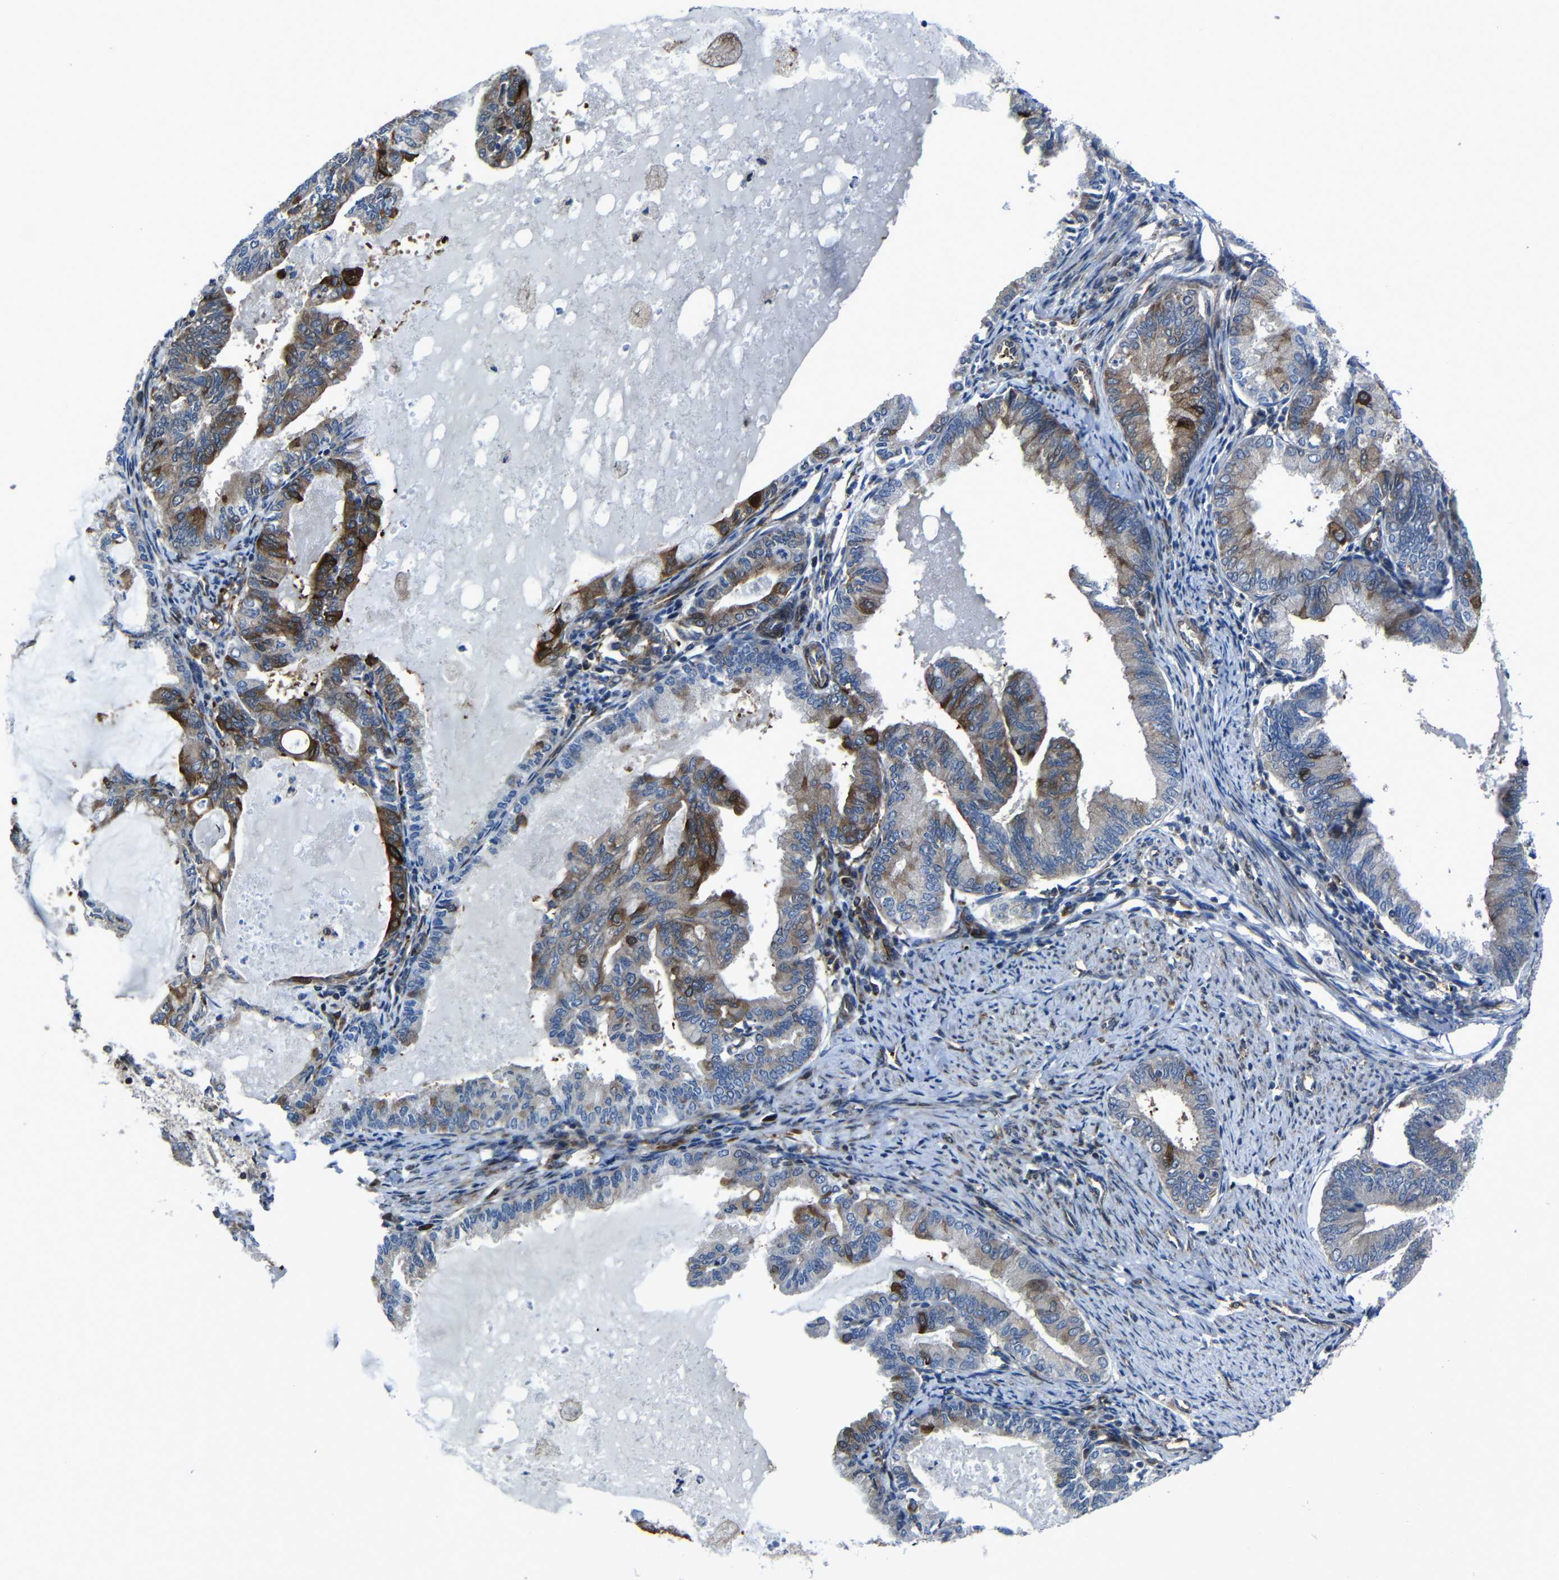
{"staining": {"intensity": "moderate", "quantity": "<25%", "location": "cytoplasmic/membranous"}, "tissue": "endometrial cancer", "cell_type": "Tumor cells", "image_type": "cancer", "snomed": [{"axis": "morphology", "description": "Adenocarcinoma, NOS"}, {"axis": "topography", "description": "Endometrium"}], "caption": "Immunohistochemical staining of human endometrial cancer displays moderate cytoplasmic/membranous protein staining in approximately <25% of tumor cells.", "gene": "KIAA0513", "patient": {"sex": "female", "age": 86}}